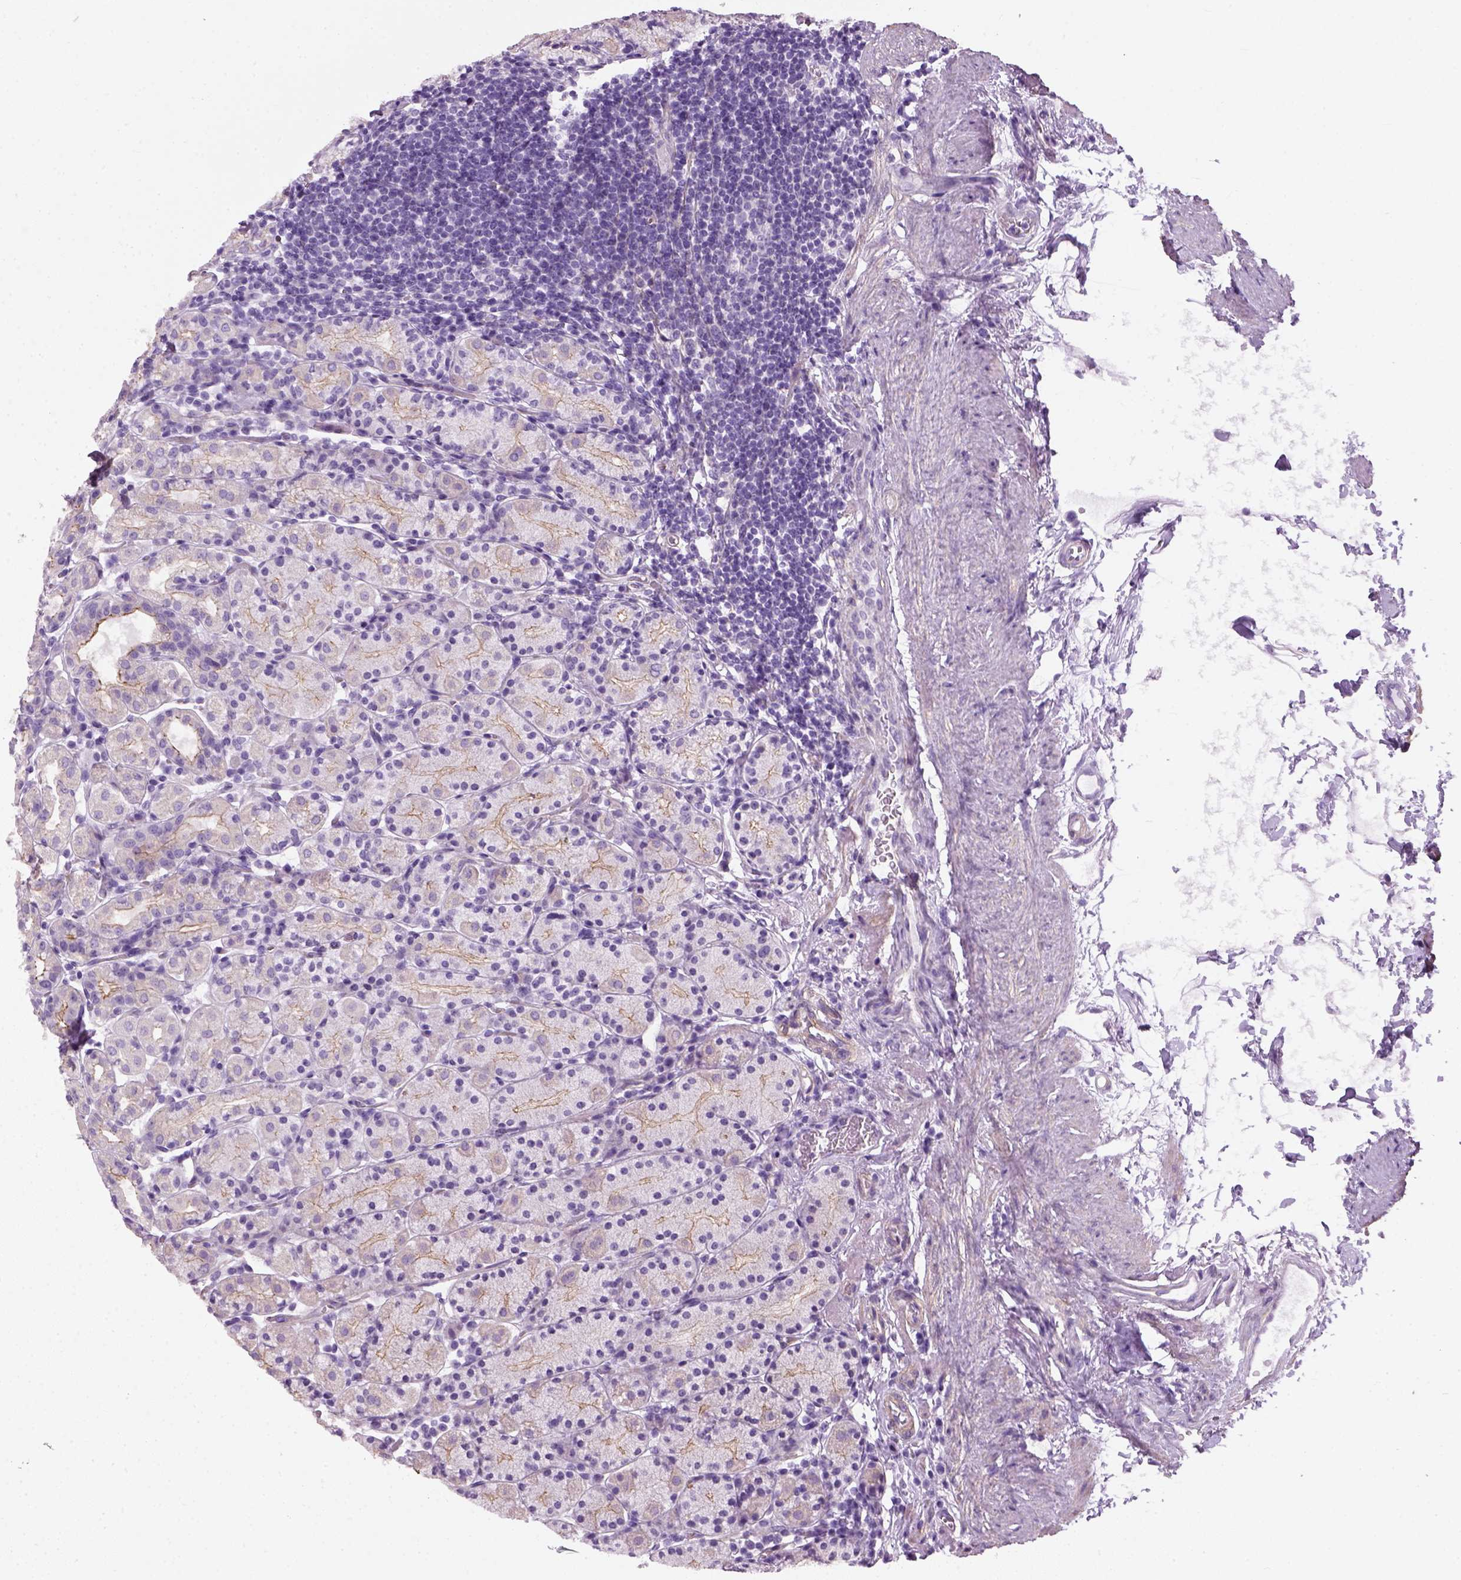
{"staining": {"intensity": "moderate", "quantity": "25%-75%", "location": "cytoplasmic/membranous"}, "tissue": "stomach", "cell_type": "Glandular cells", "image_type": "normal", "snomed": [{"axis": "morphology", "description": "Normal tissue, NOS"}, {"axis": "topography", "description": "Stomach, upper"}, {"axis": "topography", "description": "Stomach"}], "caption": "Immunohistochemistry (IHC) (DAB (3,3'-diaminobenzidine)) staining of unremarkable stomach demonstrates moderate cytoplasmic/membranous protein positivity in about 25%-75% of glandular cells. The protein is shown in brown color, while the nuclei are stained blue.", "gene": "FAM161A", "patient": {"sex": "male", "age": 62}}